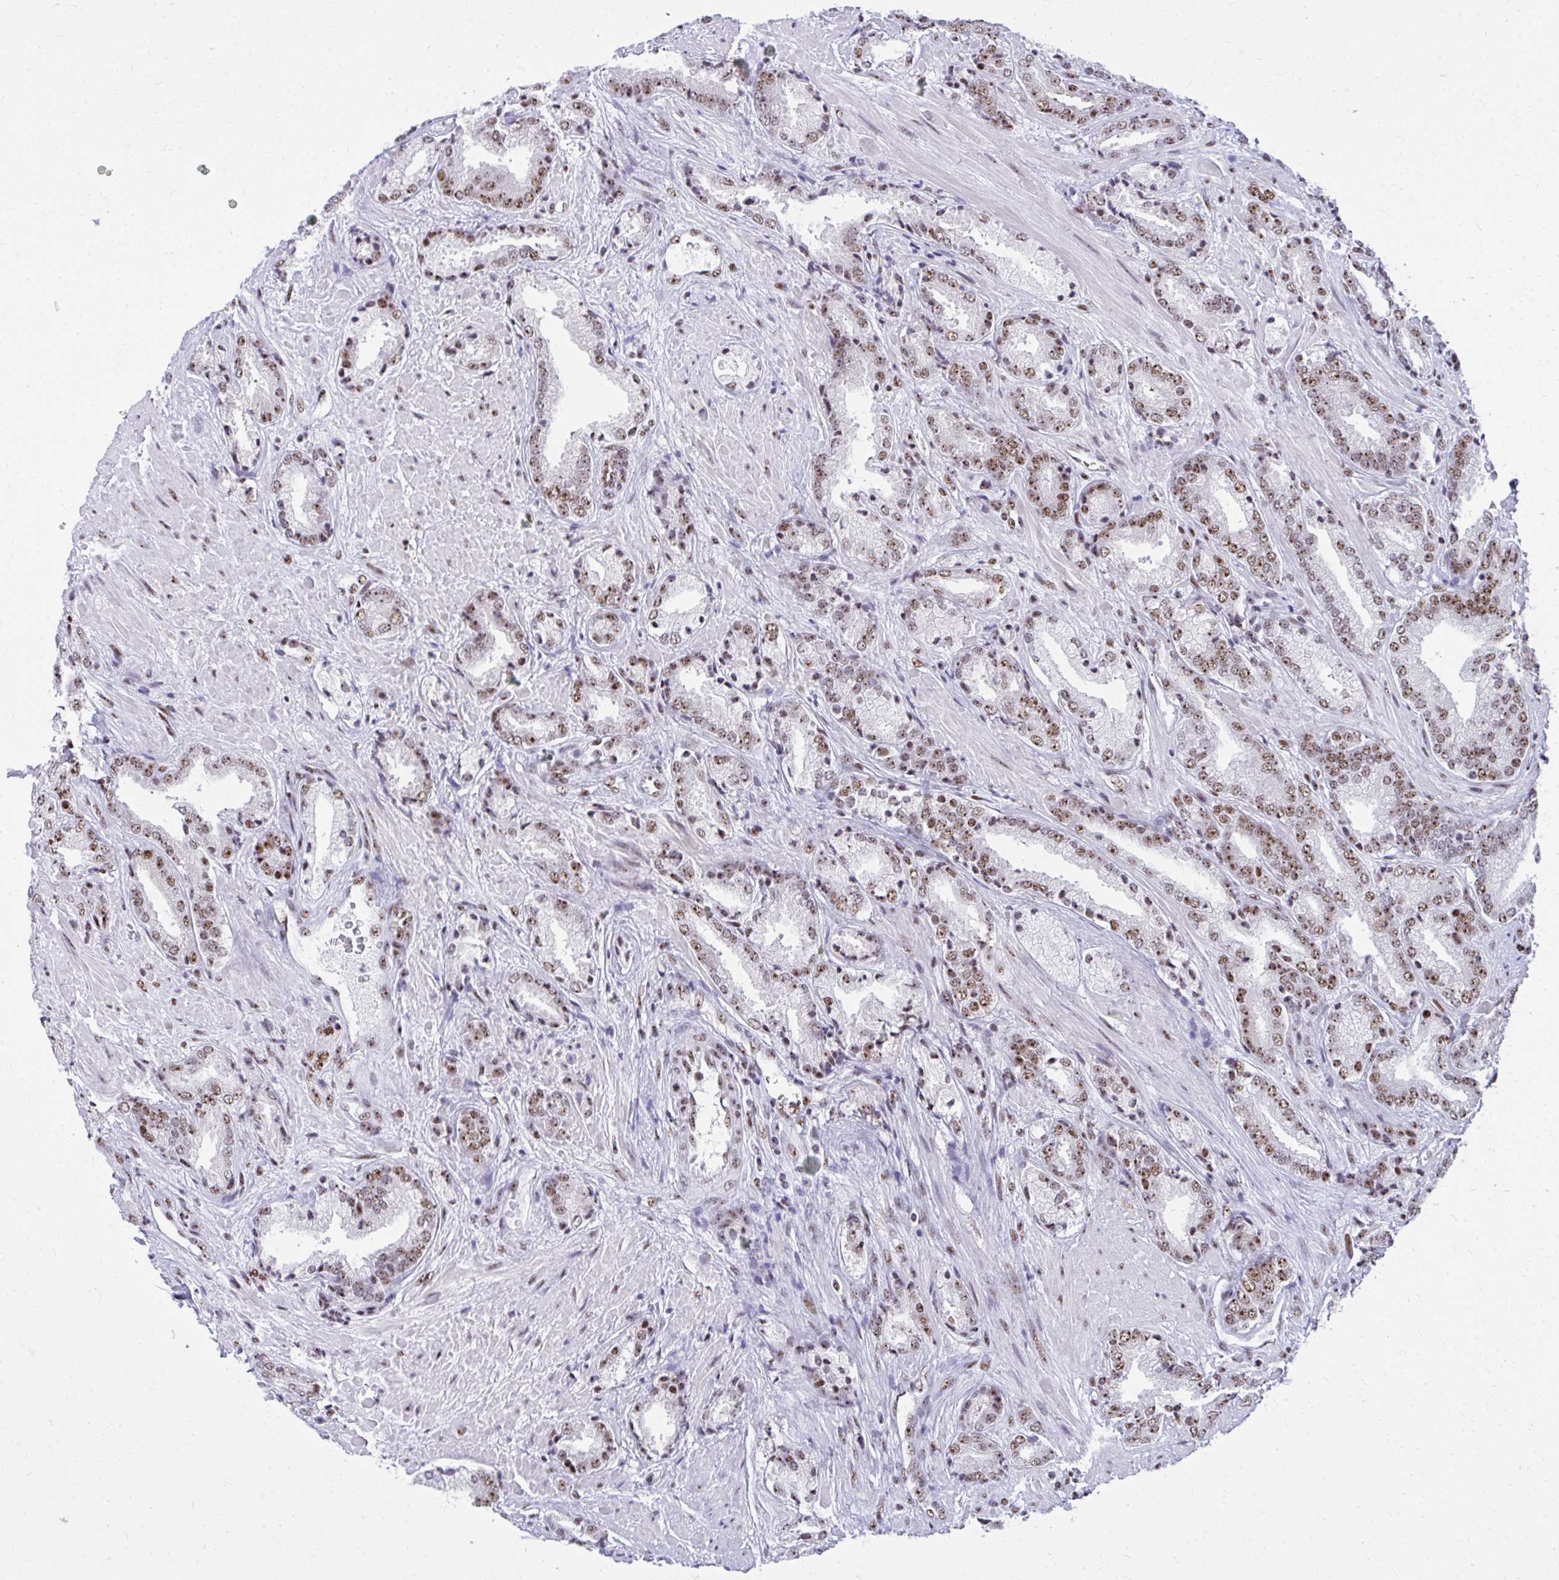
{"staining": {"intensity": "moderate", "quantity": ">75%", "location": "nuclear"}, "tissue": "prostate cancer", "cell_type": "Tumor cells", "image_type": "cancer", "snomed": [{"axis": "morphology", "description": "Adenocarcinoma, High grade"}, {"axis": "topography", "description": "Prostate"}], "caption": "Protein staining of prostate cancer (adenocarcinoma (high-grade)) tissue demonstrates moderate nuclear staining in approximately >75% of tumor cells. (DAB IHC with brightfield microscopy, high magnification).", "gene": "PELP1", "patient": {"sex": "male", "age": 56}}